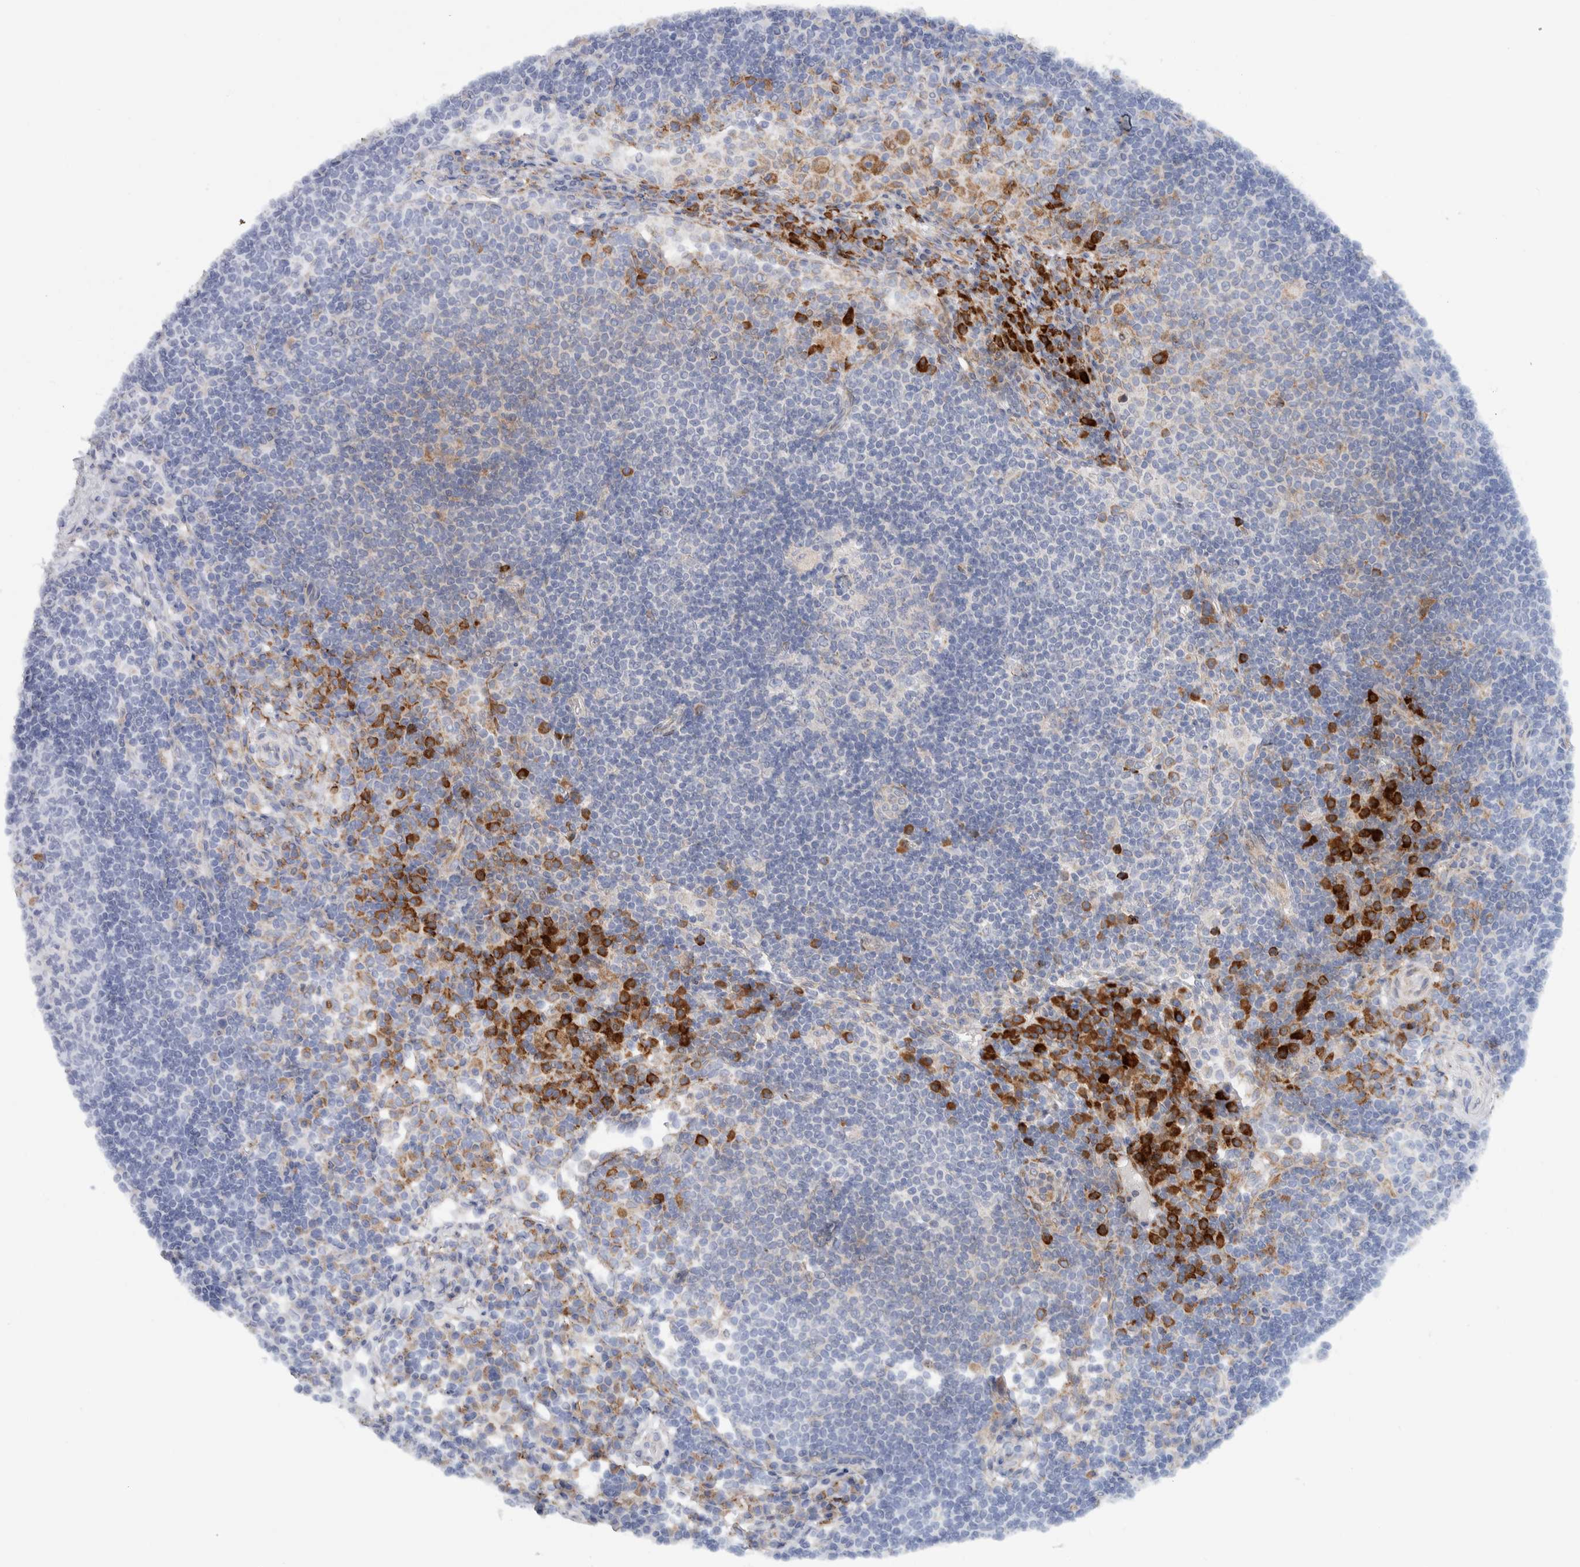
{"staining": {"intensity": "moderate", "quantity": "<25%", "location": "cytoplasmic/membranous"}, "tissue": "lymph node", "cell_type": "Germinal center cells", "image_type": "normal", "snomed": [{"axis": "morphology", "description": "Normal tissue, NOS"}, {"axis": "topography", "description": "Lymph node"}], "caption": "This micrograph exhibits benign lymph node stained with IHC to label a protein in brown. The cytoplasmic/membranous of germinal center cells show moderate positivity for the protein. Nuclei are counter-stained blue.", "gene": "ENGASE", "patient": {"sex": "female", "age": 53}}